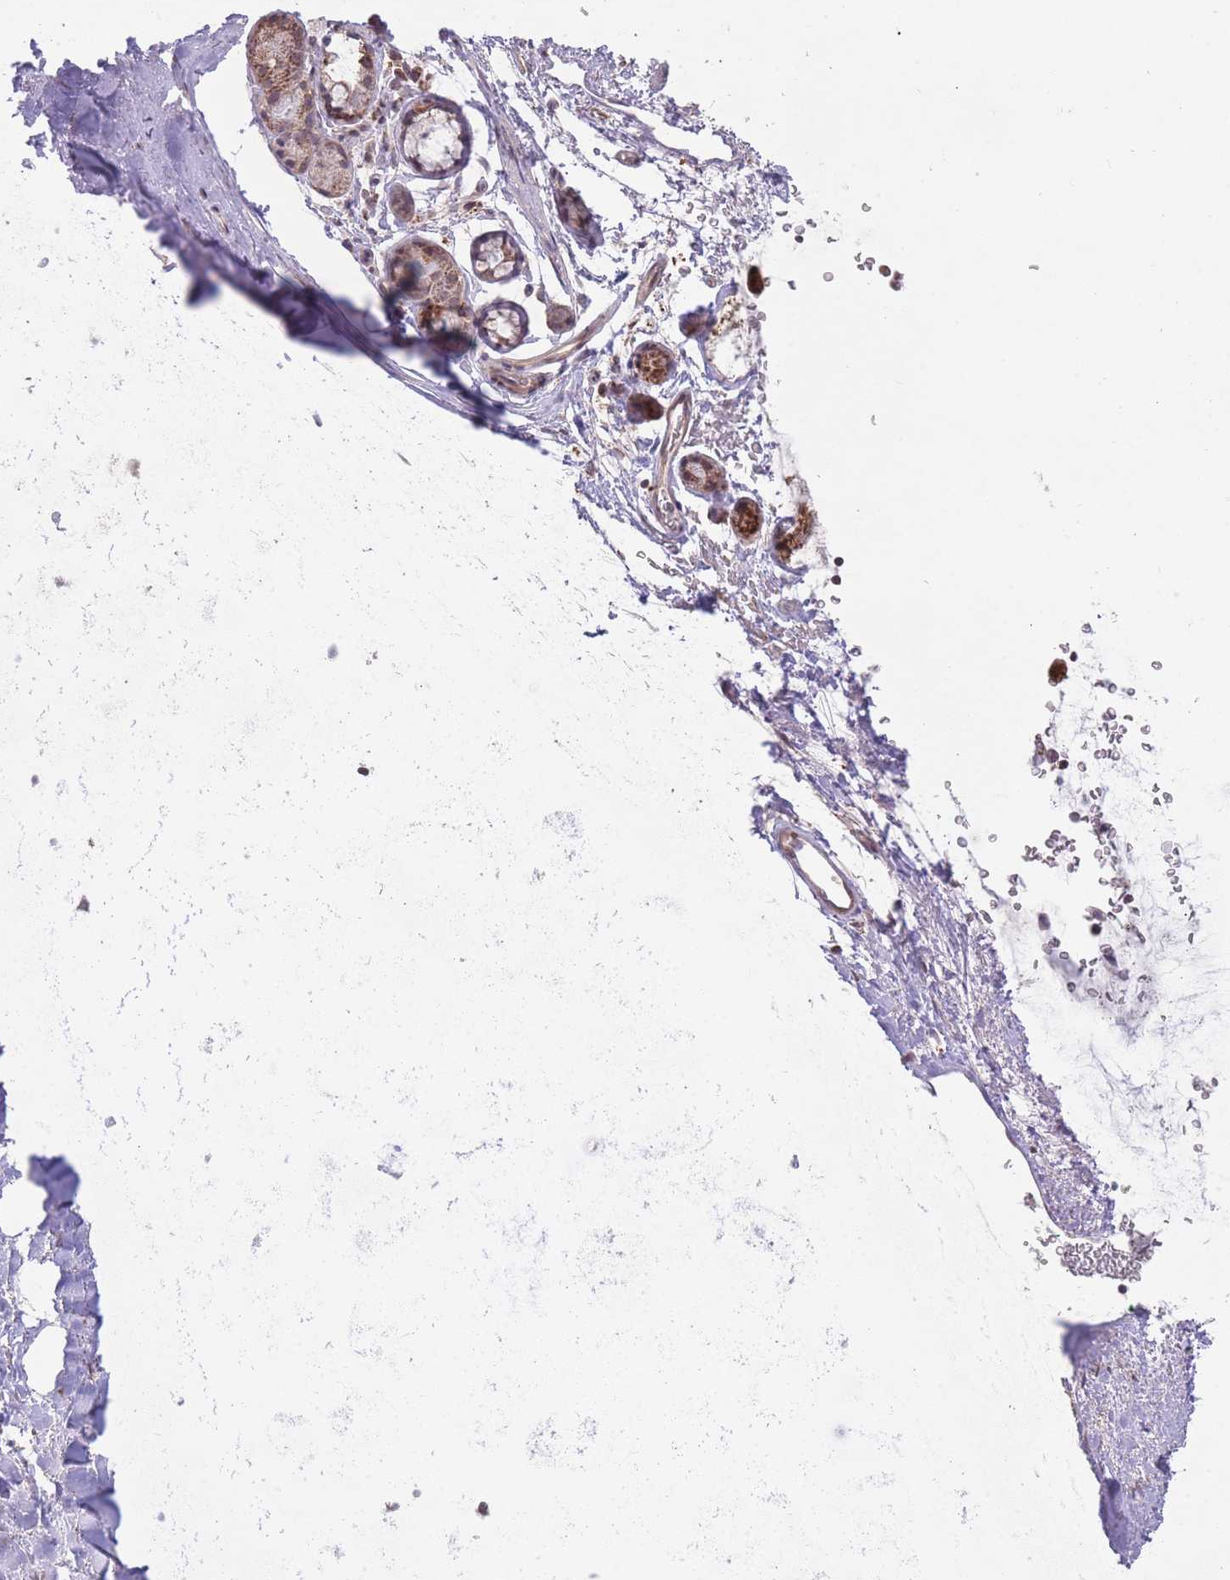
{"staining": {"intensity": "negative", "quantity": "none", "location": "none"}, "tissue": "adipose tissue", "cell_type": "Adipocytes", "image_type": "normal", "snomed": [{"axis": "morphology", "description": "Normal tissue, NOS"}, {"axis": "topography", "description": "Cartilage tissue"}, {"axis": "topography", "description": "Bronchus"}], "caption": "An immunohistochemistry (IHC) histopathology image of benign adipose tissue is shown. There is no staining in adipocytes of adipose tissue. The staining was performed using DAB (3,3'-diaminobenzidine) to visualize the protein expression in brown, while the nuclei were stained in blue with hematoxylin (Magnification: 20x).", "gene": "DPYSL4", "patient": {"sex": "female", "age": 72}}